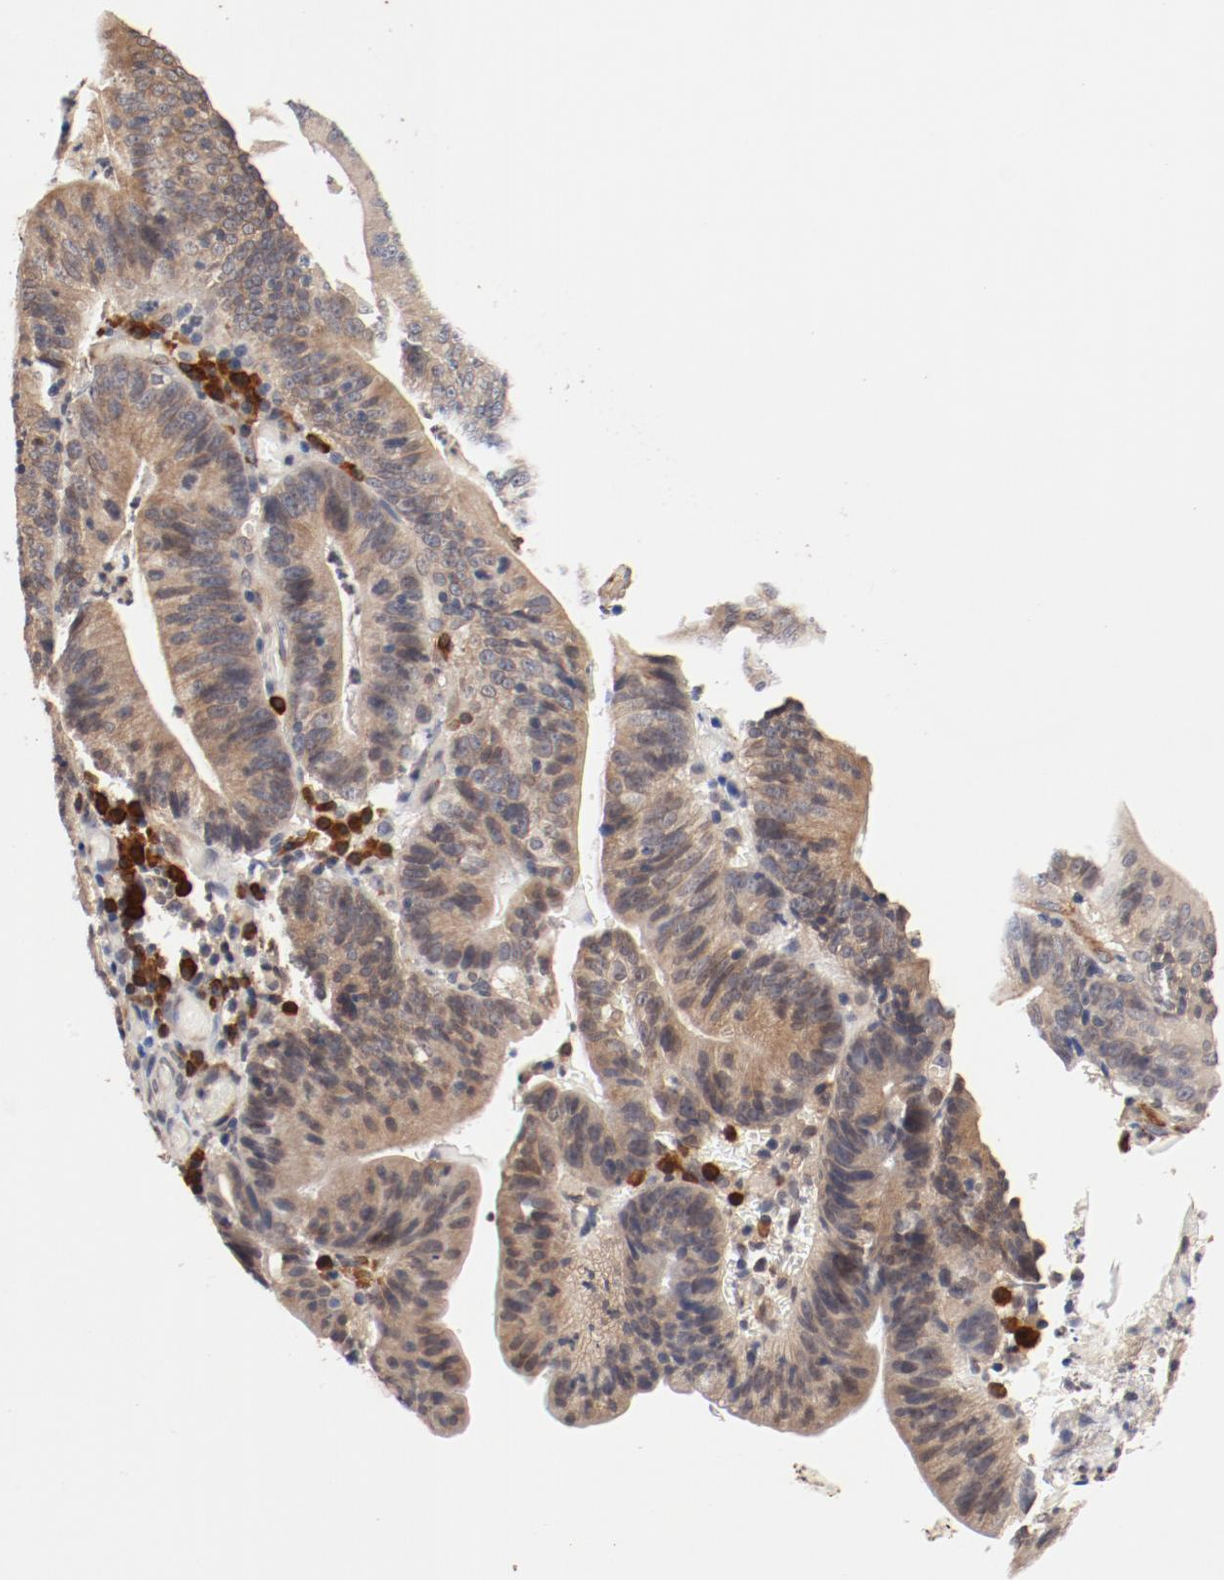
{"staining": {"intensity": "weak", "quantity": ">75%", "location": "cytoplasmic/membranous"}, "tissue": "stomach cancer", "cell_type": "Tumor cells", "image_type": "cancer", "snomed": [{"axis": "morphology", "description": "Adenocarcinoma, NOS"}, {"axis": "topography", "description": "Stomach, lower"}], "caption": "Adenocarcinoma (stomach) stained for a protein (brown) exhibits weak cytoplasmic/membranous positive staining in approximately >75% of tumor cells.", "gene": "UBE2J1", "patient": {"sex": "female", "age": 86}}